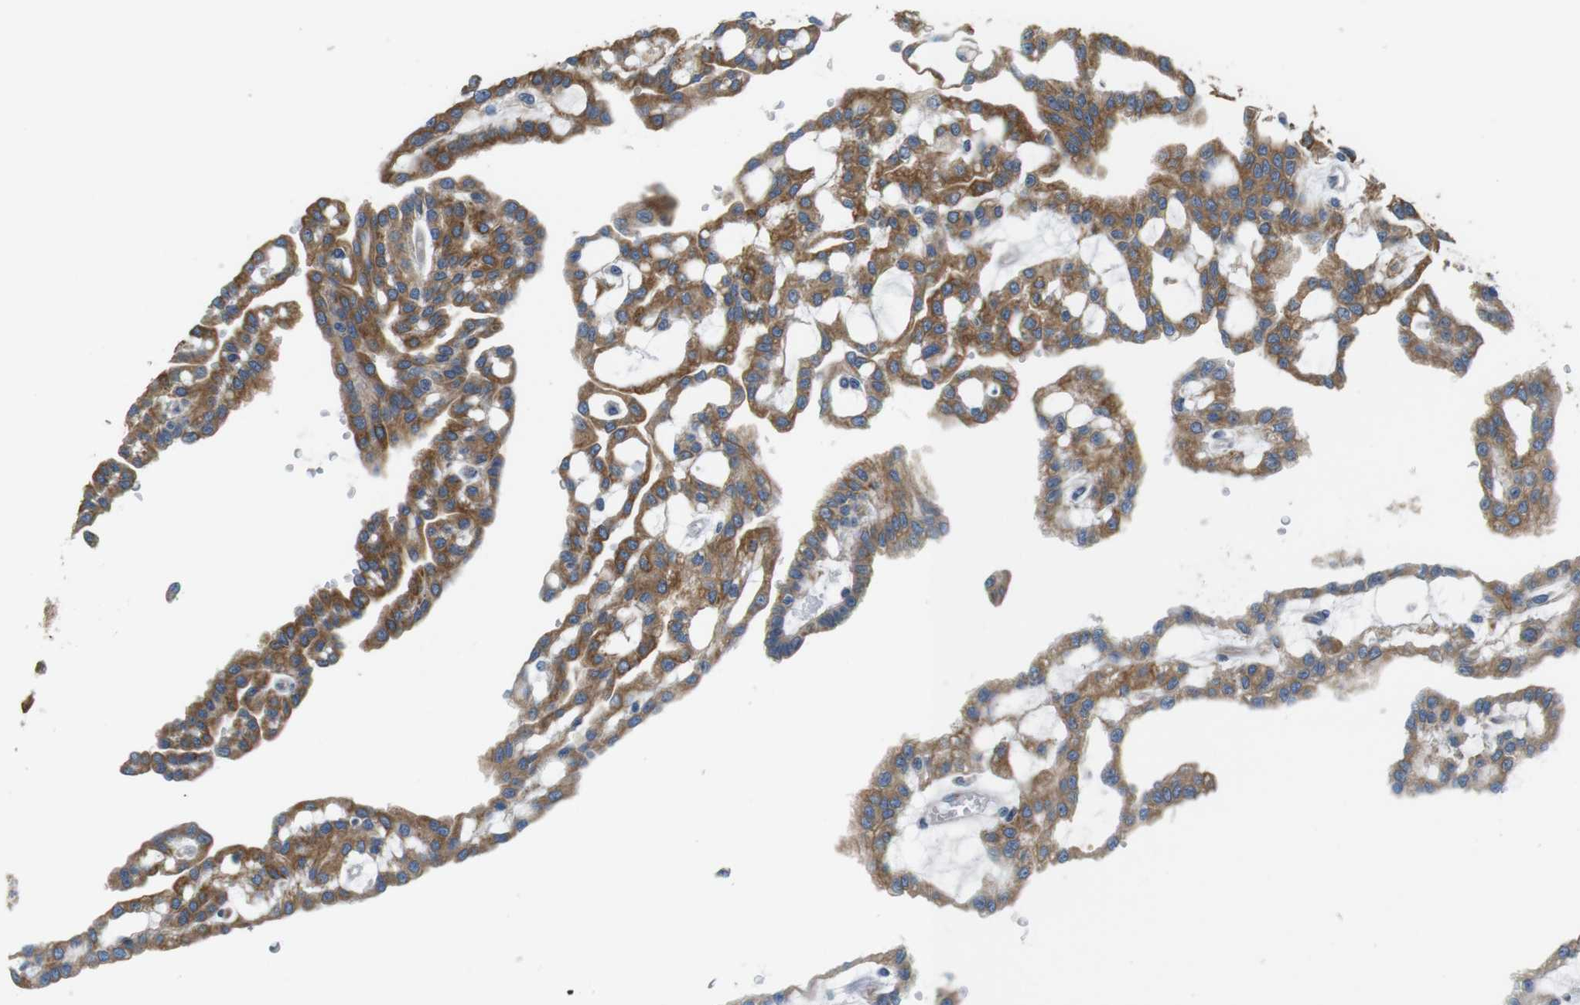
{"staining": {"intensity": "moderate", "quantity": ">75%", "location": "cytoplasmic/membranous"}, "tissue": "renal cancer", "cell_type": "Tumor cells", "image_type": "cancer", "snomed": [{"axis": "morphology", "description": "Adenocarcinoma, NOS"}, {"axis": "topography", "description": "Kidney"}], "caption": "An immunohistochemistry (IHC) micrograph of tumor tissue is shown. Protein staining in brown labels moderate cytoplasmic/membranous positivity in renal cancer within tumor cells.", "gene": "UNC5CL", "patient": {"sex": "male", "age": 63}}